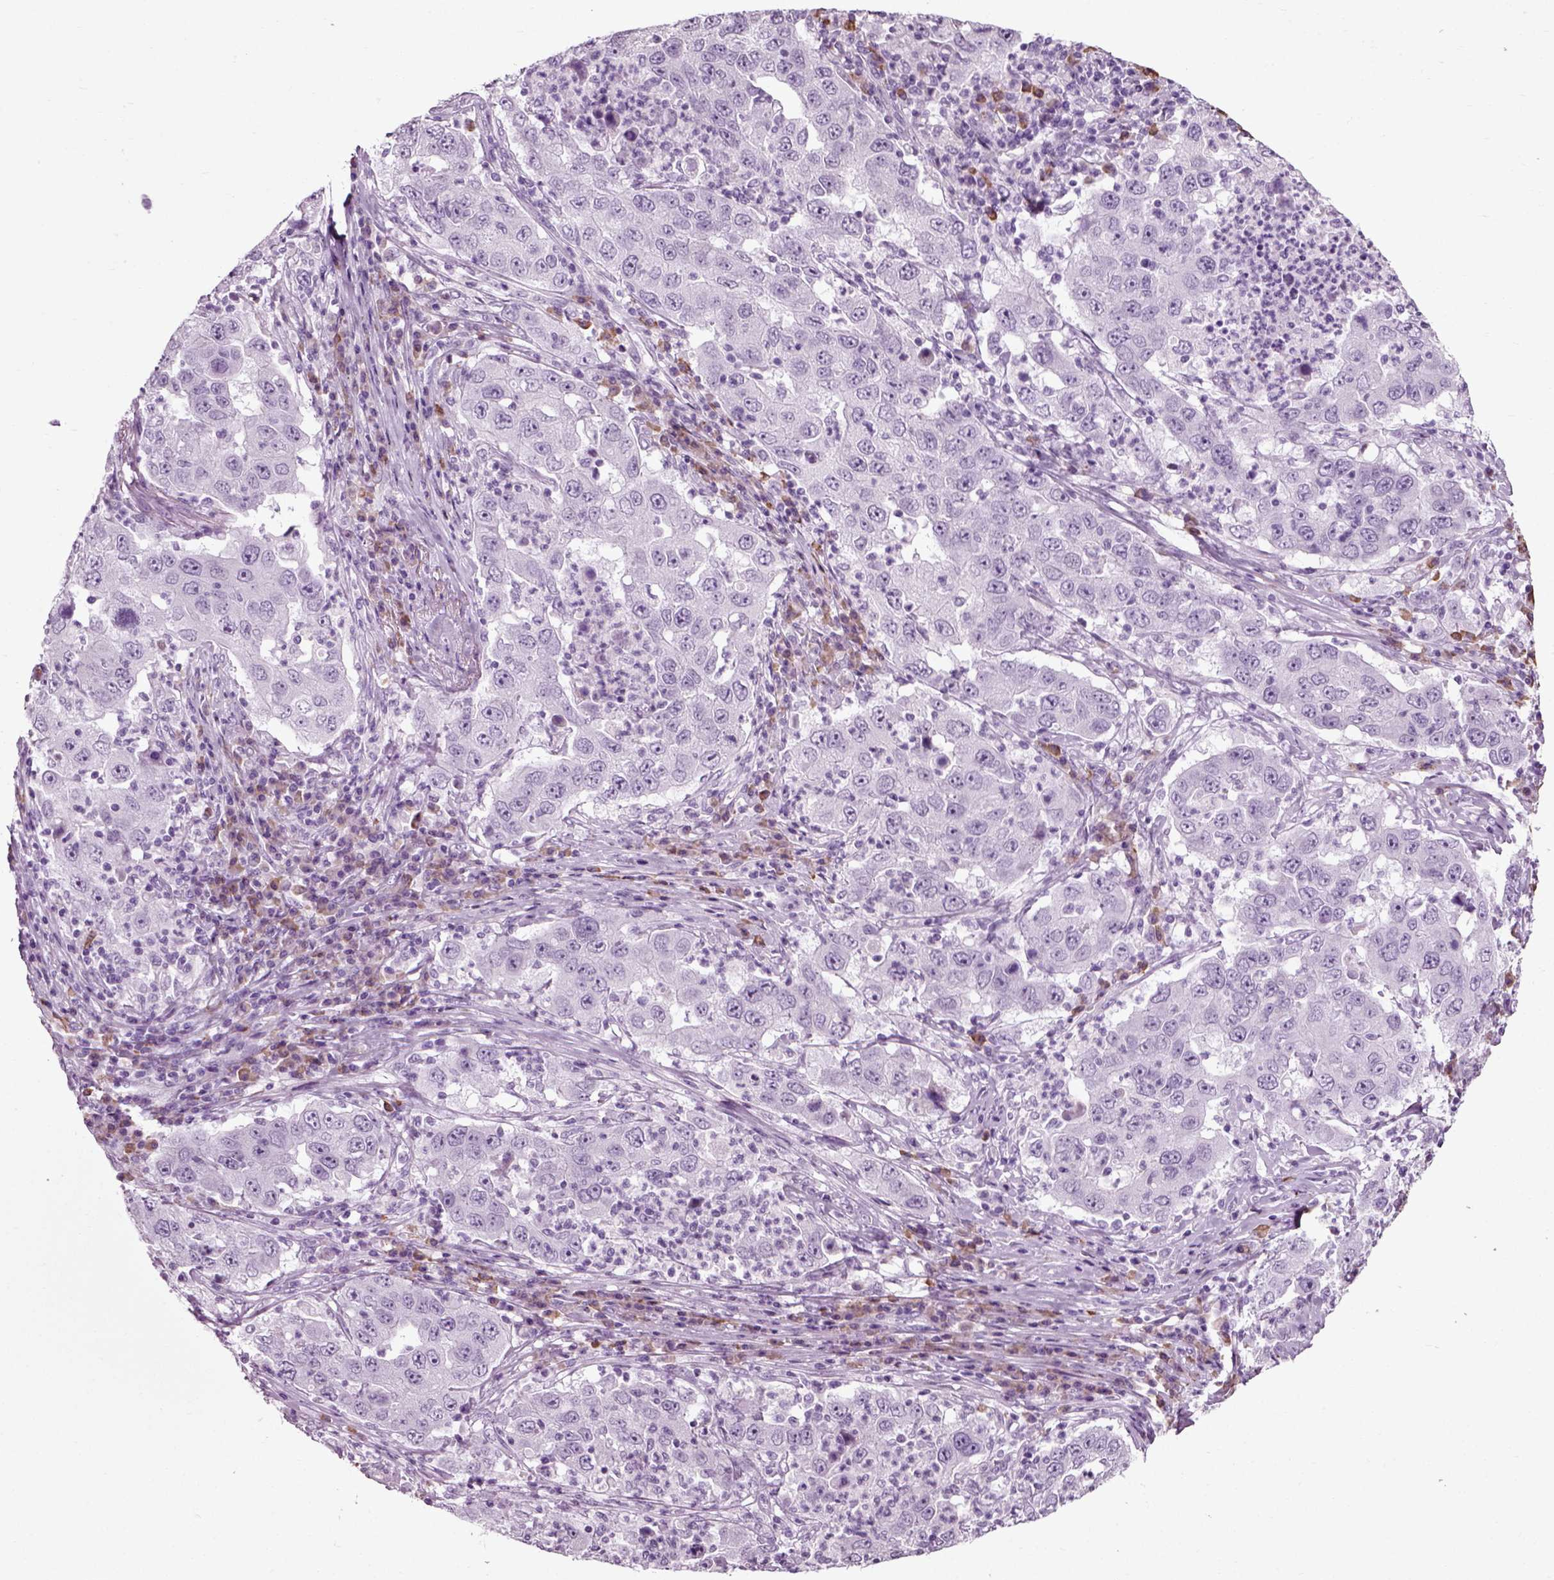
{"staining": {"intensity": "negative", "quantity": "none", "location": "none"}, "tissue": "lung cancer", "cell_type": "Tumor cells", "image_type": "cancer", "snomed": [{"axis": "morphology", "description": "Adenocarcinoma, NOS"}, {"axis": "topography", "description": "Lung"}], "caption": "This image is of lung cancer (adenocarcinoma) stained with immunohistochemistry (IHC) to label a protein in brown with the nuclei are counter-stained blue. There is no expression in tumor cells. The staining was performed using DAB to visualize the protein expression in brown, while the nuclei were stained in blue with hematoxylin (Magnification: 20x).", "gene": "SLC26A8", "patient": {"sex": "male", "age": 73}}